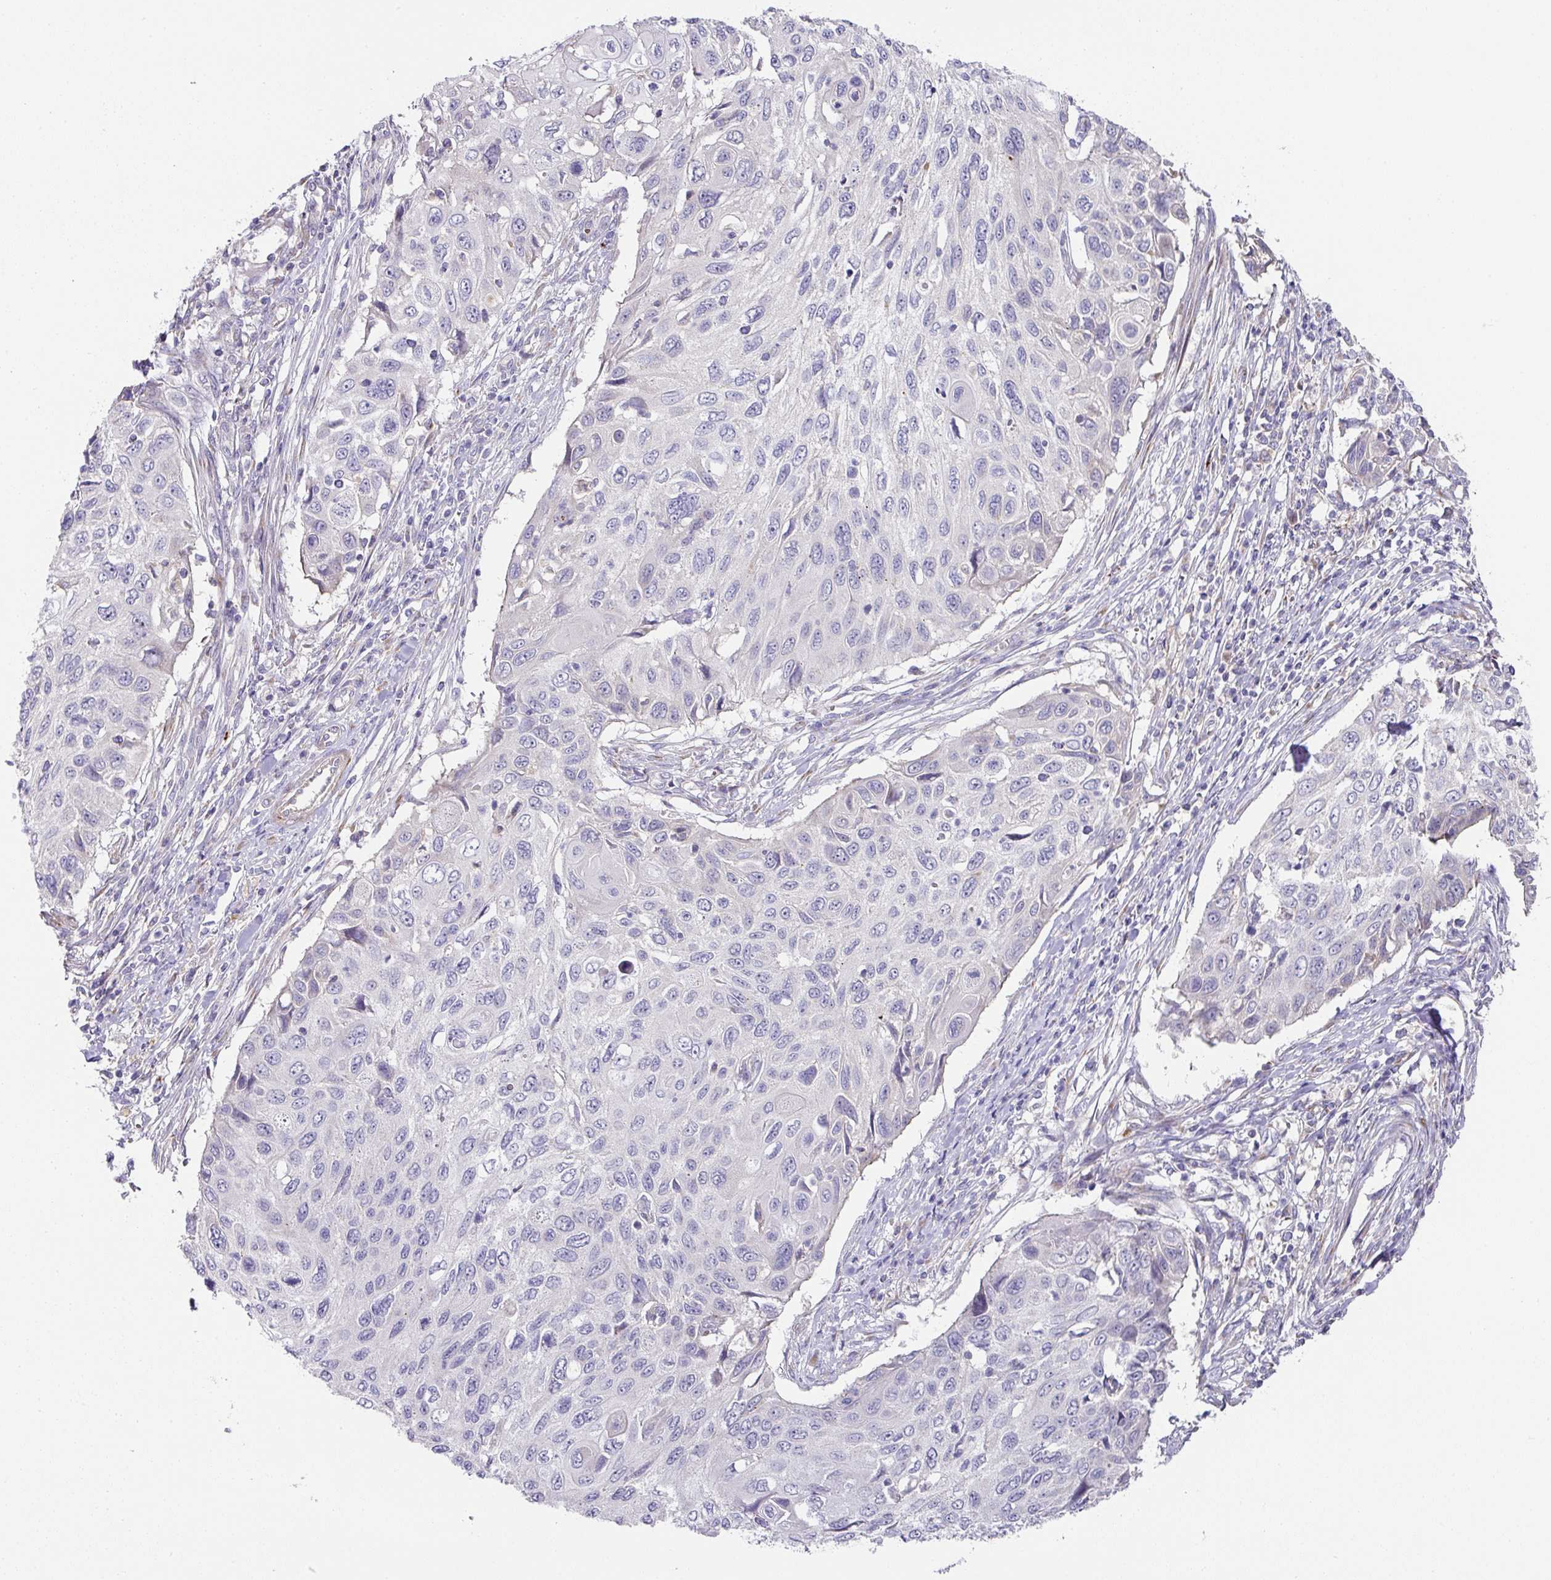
{"staining": {"intensity": "negative", "quantity": "none", "location": "none"}, "tissue": "cervical cancer", "cell_type": "Tumor cells", "image_type": "cancer", "snomed": [{"axis": "morphology", "description": "Squamous cell carcinoma, NOS"}, {"axis": "topography", "description": "Cervix"}], "caption": "High power microscopy photomicrograph of an immunohistochemistry histopathology image of squamous cell carcinoma (cervical), revealing no significant staining in tumor cells.", "gene": "TARM1", "patient": {"sex": "female", "age": 70}}